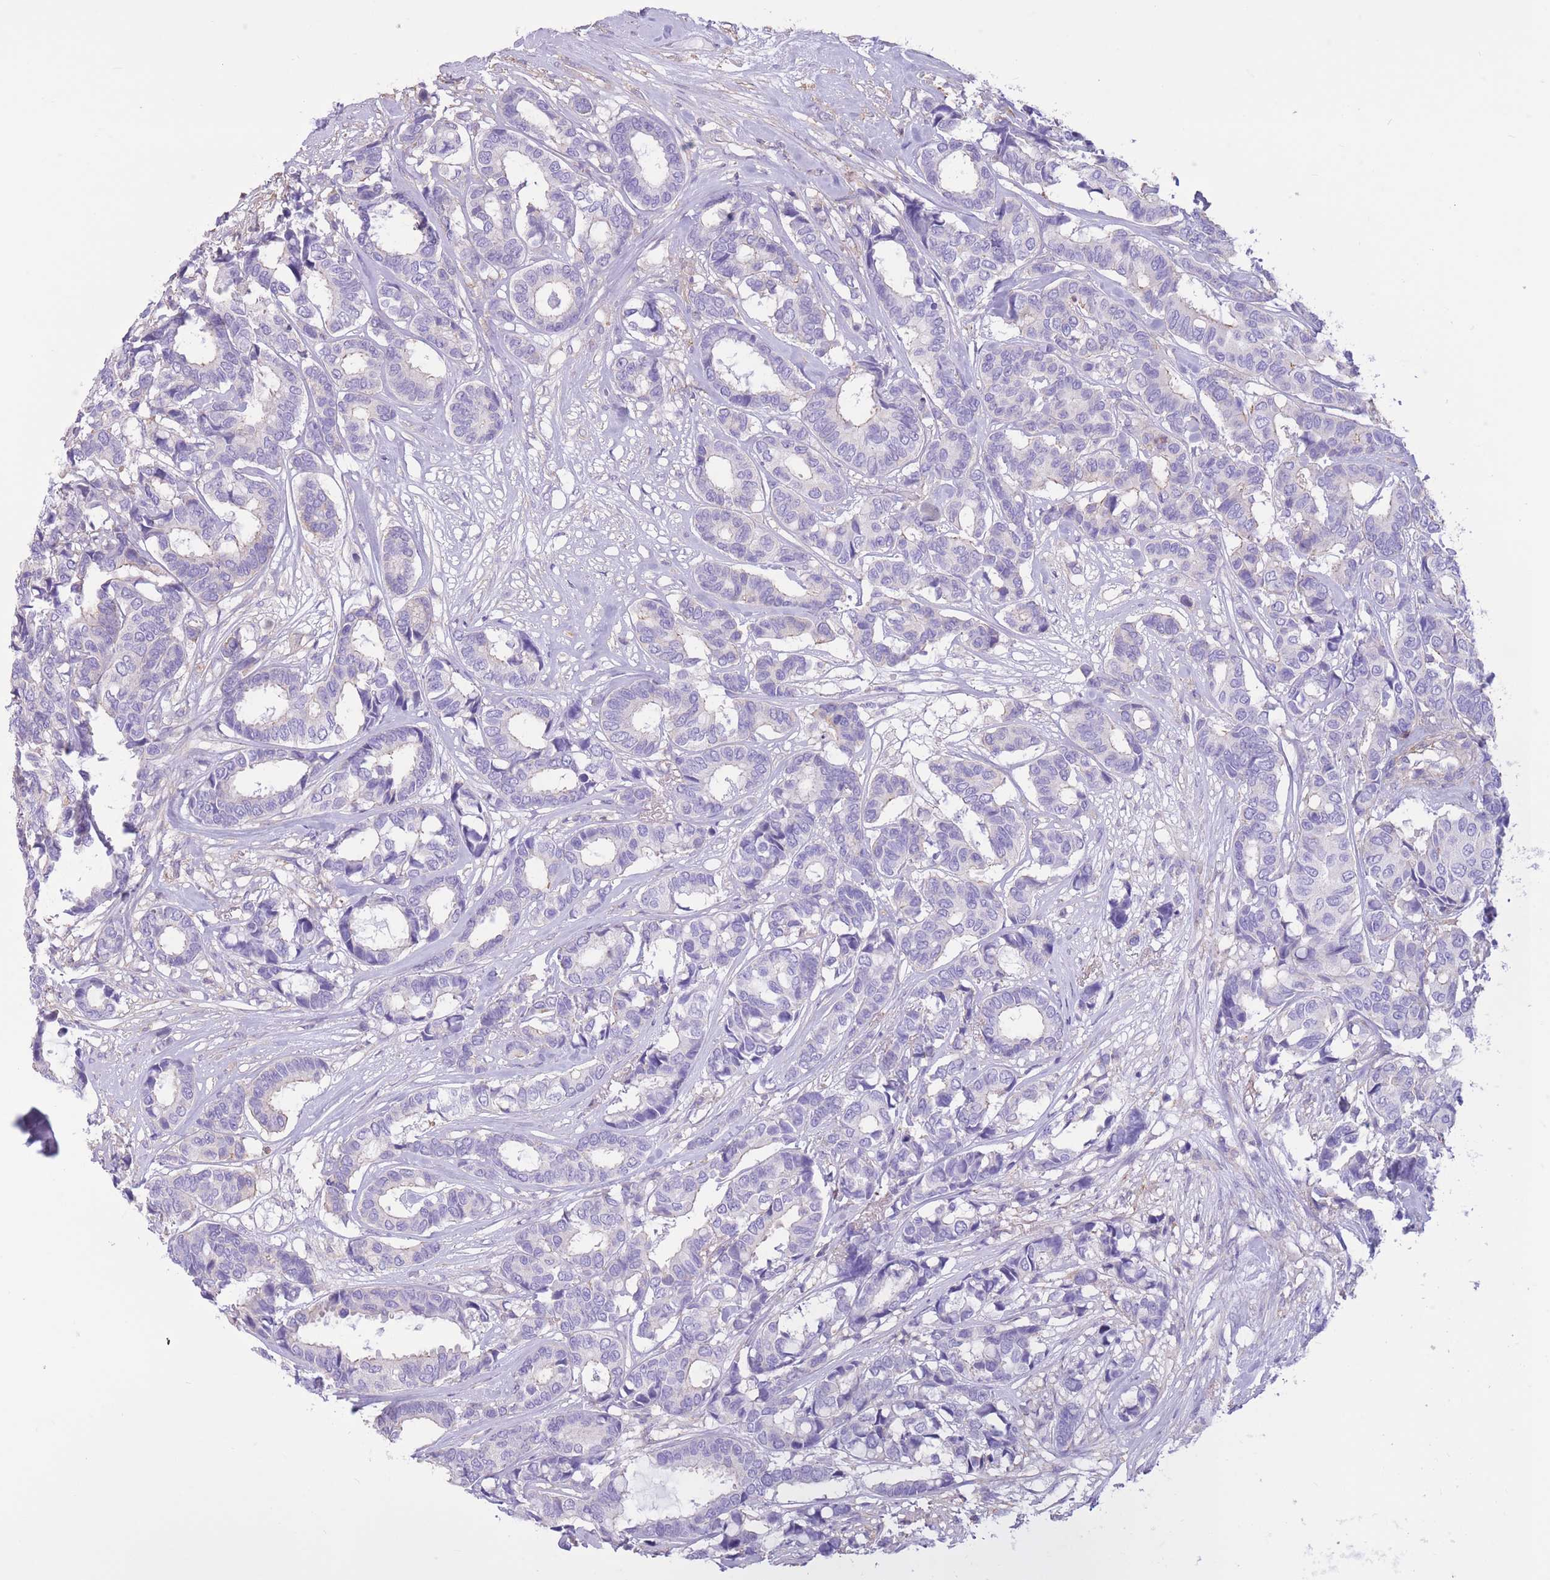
{"staining": {"intensity": "negative", "quantity": "none", "location": "none"}, "tissue": "breast cancer", "cell_type": "Tumor cells", "image_type": "cancer", "snomed": [{"axis": "morphology", "description": "Duct carcinoma"}, {"axis": "topography", "description": "Breast"}], "caption": "DAB (3,3'-diaminobenzidine) immunohistochemical staining of invasive ductal carcinoma (breast) exhibits no significant expression in tumor cells.", "gene": "PDHA1", "patient": {"sex": "female", "age": 87}}